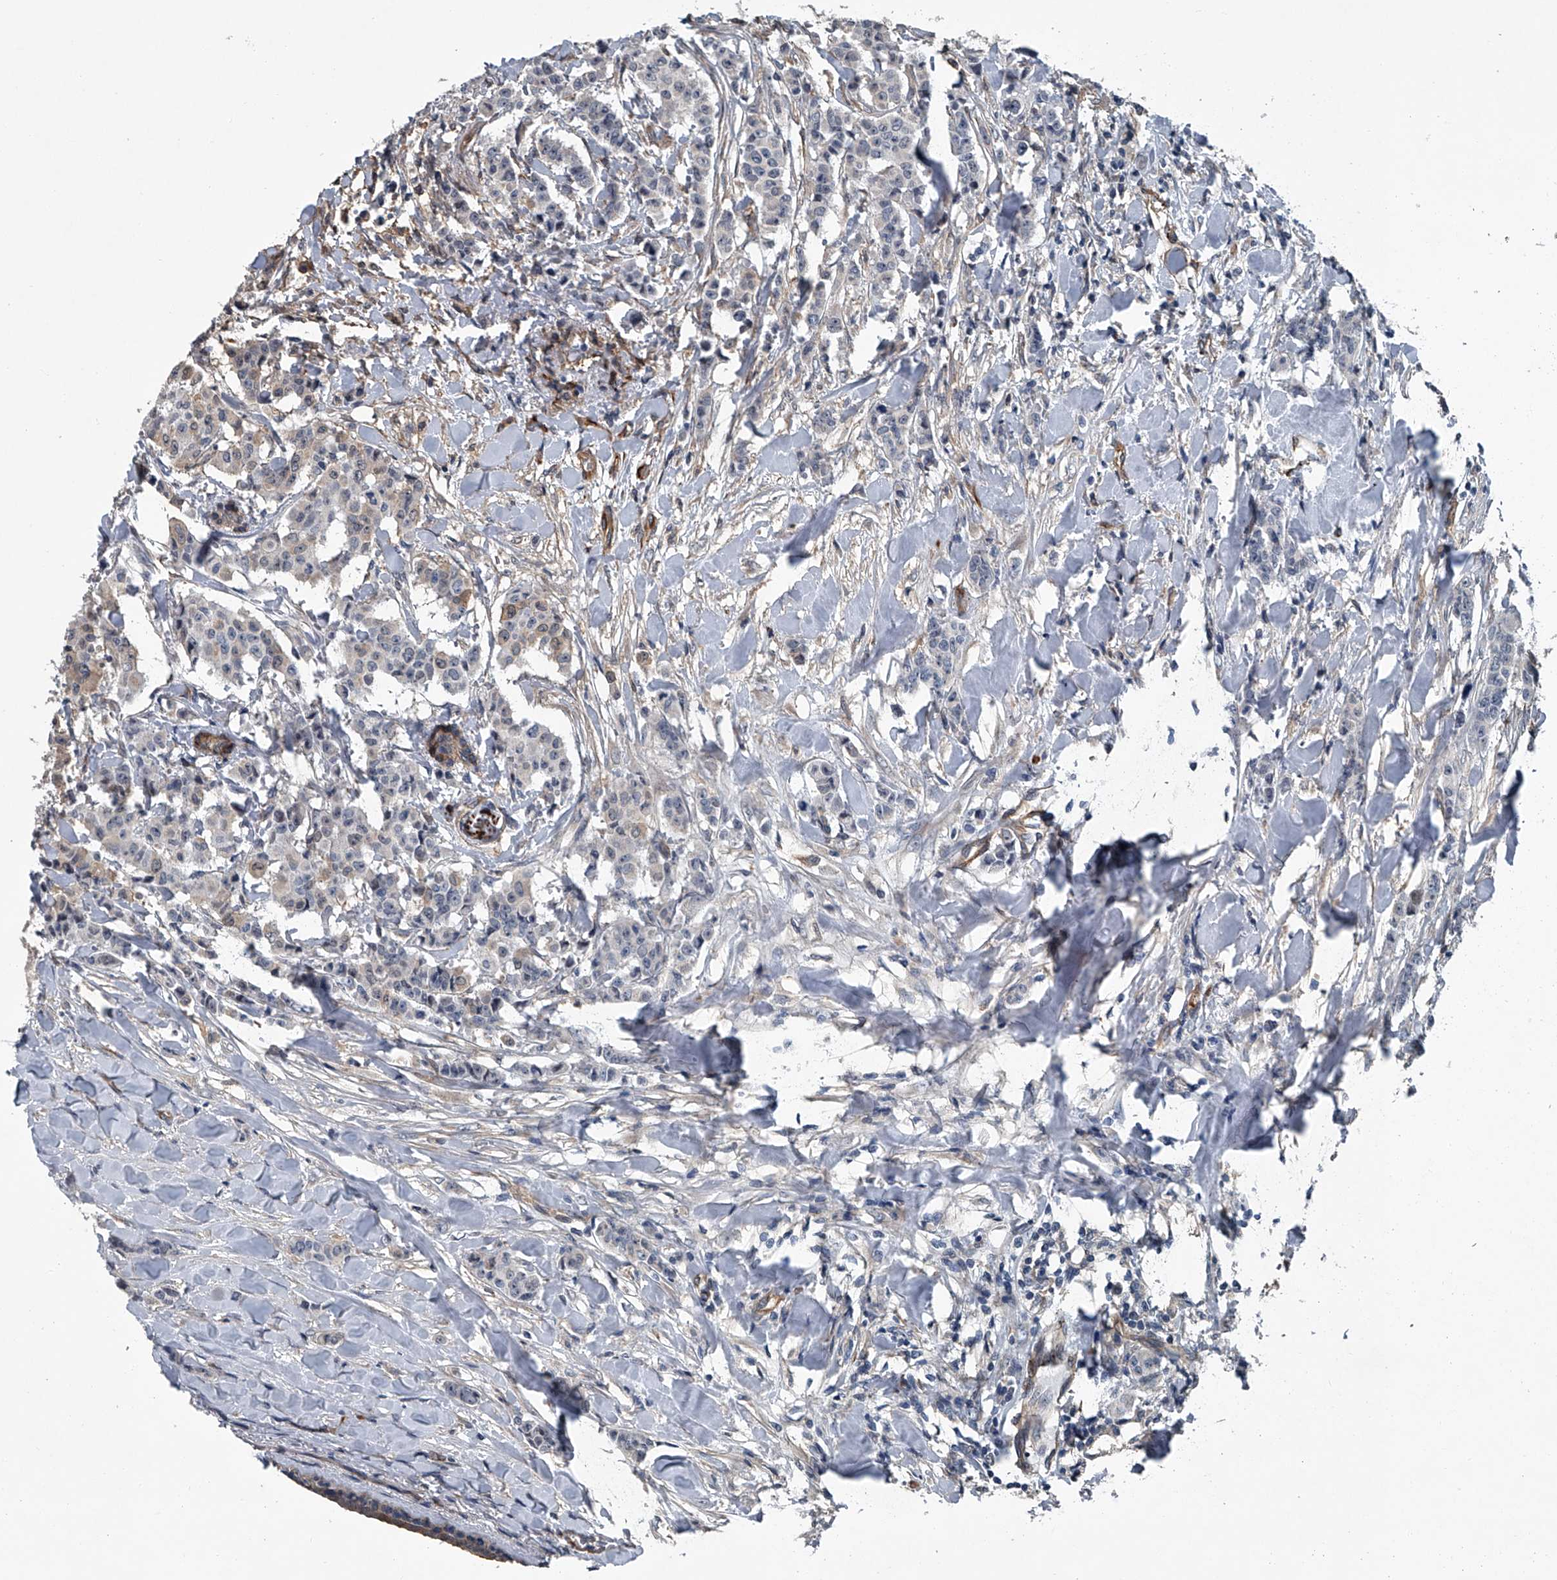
{"staining": {"intensity": "negative", "quantity": "none", "location": "none"}, "tissue": "breast cancer", "cell_type": "Tumor cells", "image_type": "cancer", "snomed": [{"axis": "morphology", "description": "Duct carcinoma"}, {"axis": "topography", "description": "Breast"}], "caption": "This photomicrograph is of breast cancer (invasive ductal carcinoma) stained with IHC to label a protein in brown with the nuclei are counter-stained blue. There is no expression in tumor cells. Nuclei are stained in blue.", "gene": "LDLRAD2", "patient": {"sex": "female", "age": 40}}